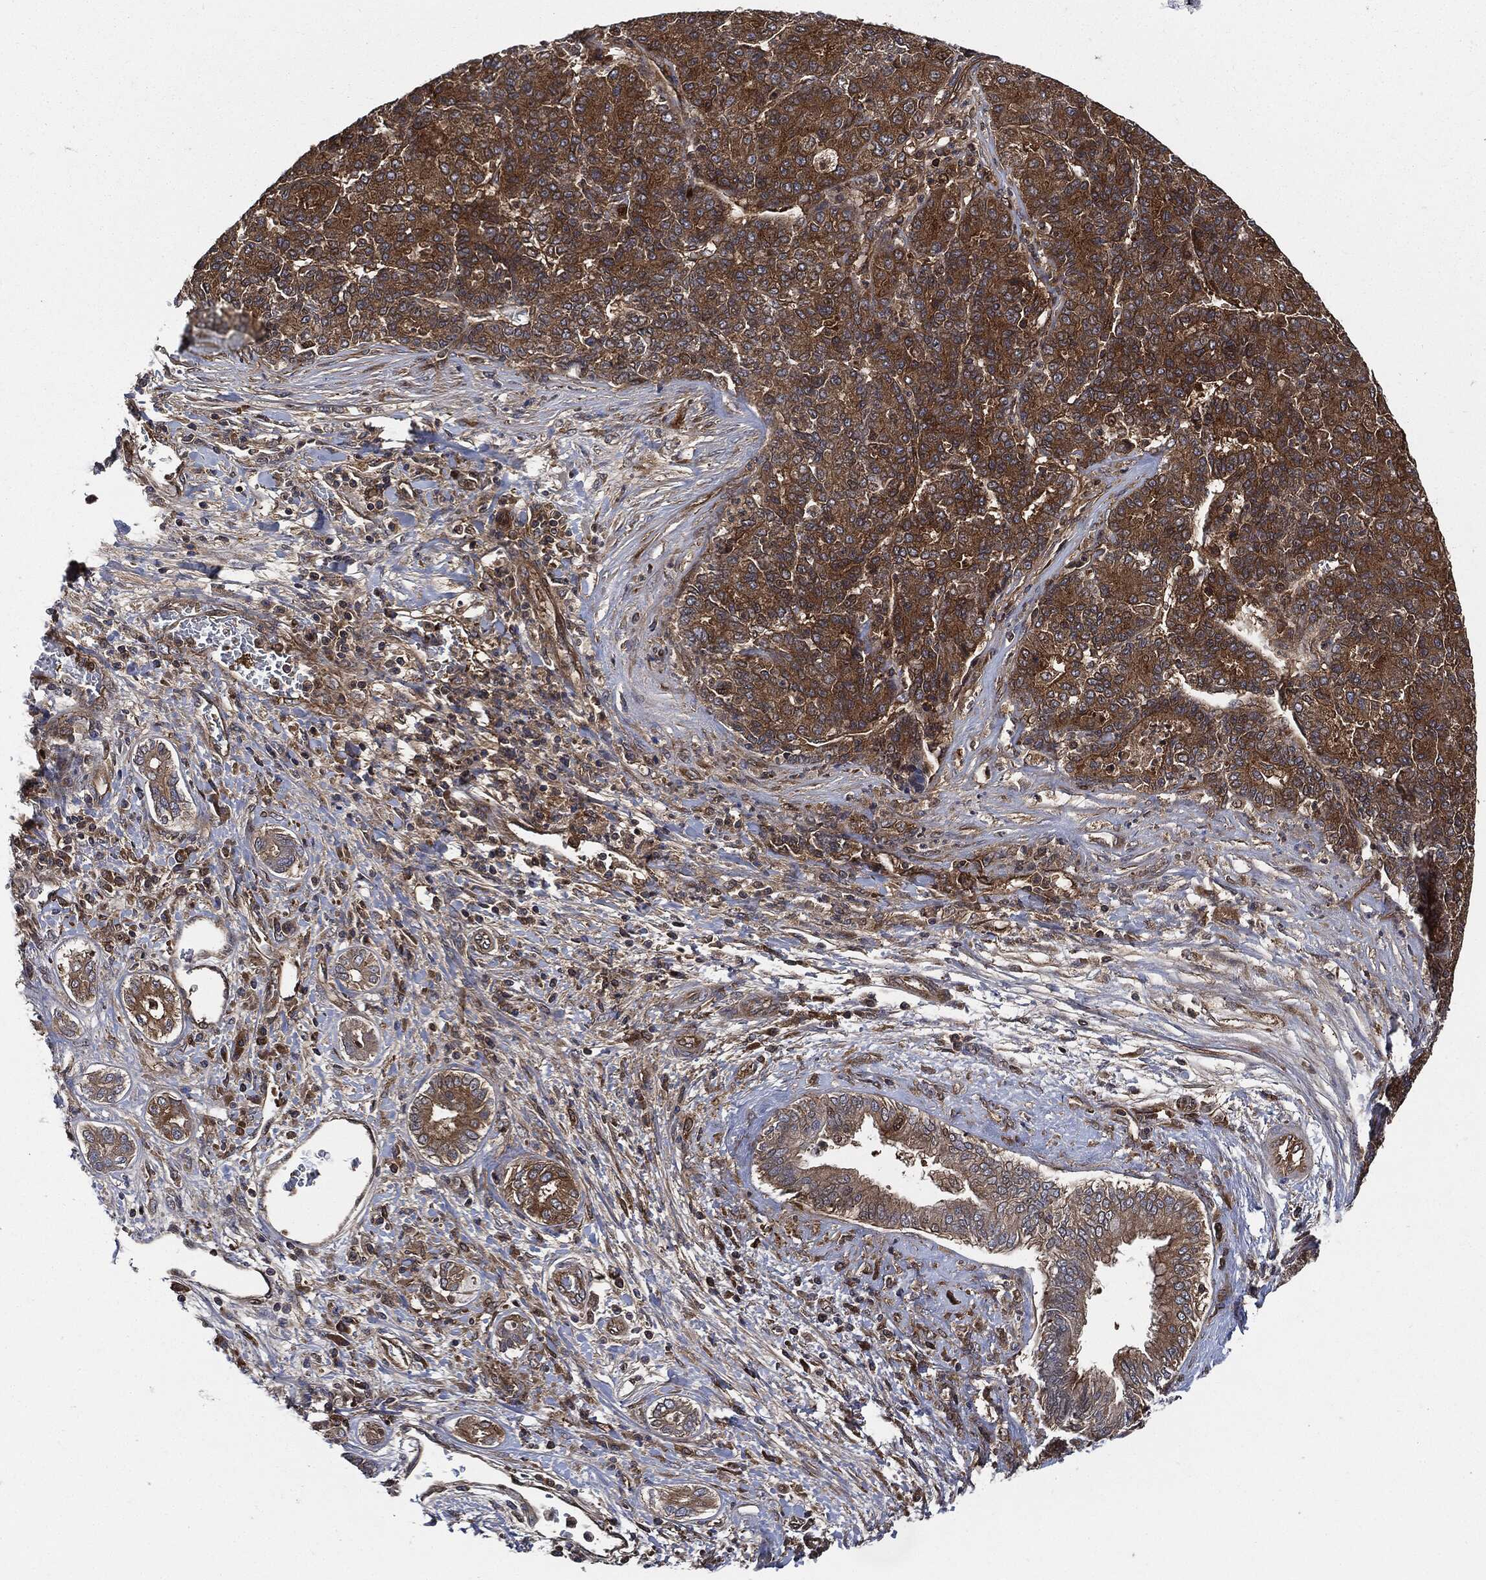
{"staining": {"intensity": "moderate", "quantity": ">75%", "location": "cytoplasmic/membranous"}, "tissue": "liver cancer", "cell_type": "Tumor cells", "image_type": "cancer", "snomed": [{"axis": "morphology", "description": "Carcinoma, Hepatocellular, NOS"}, {"axis": "topography", "description": "Liver"}], "caption": "Moderate cytoplasmic/membranous positivity for a protein is seen in approximately >75% of tumor cells of liver hepatocellular carcinoma using IHC.", "gene": "XPNPEP1", "patient": {"sex": "male", "age": 65}}